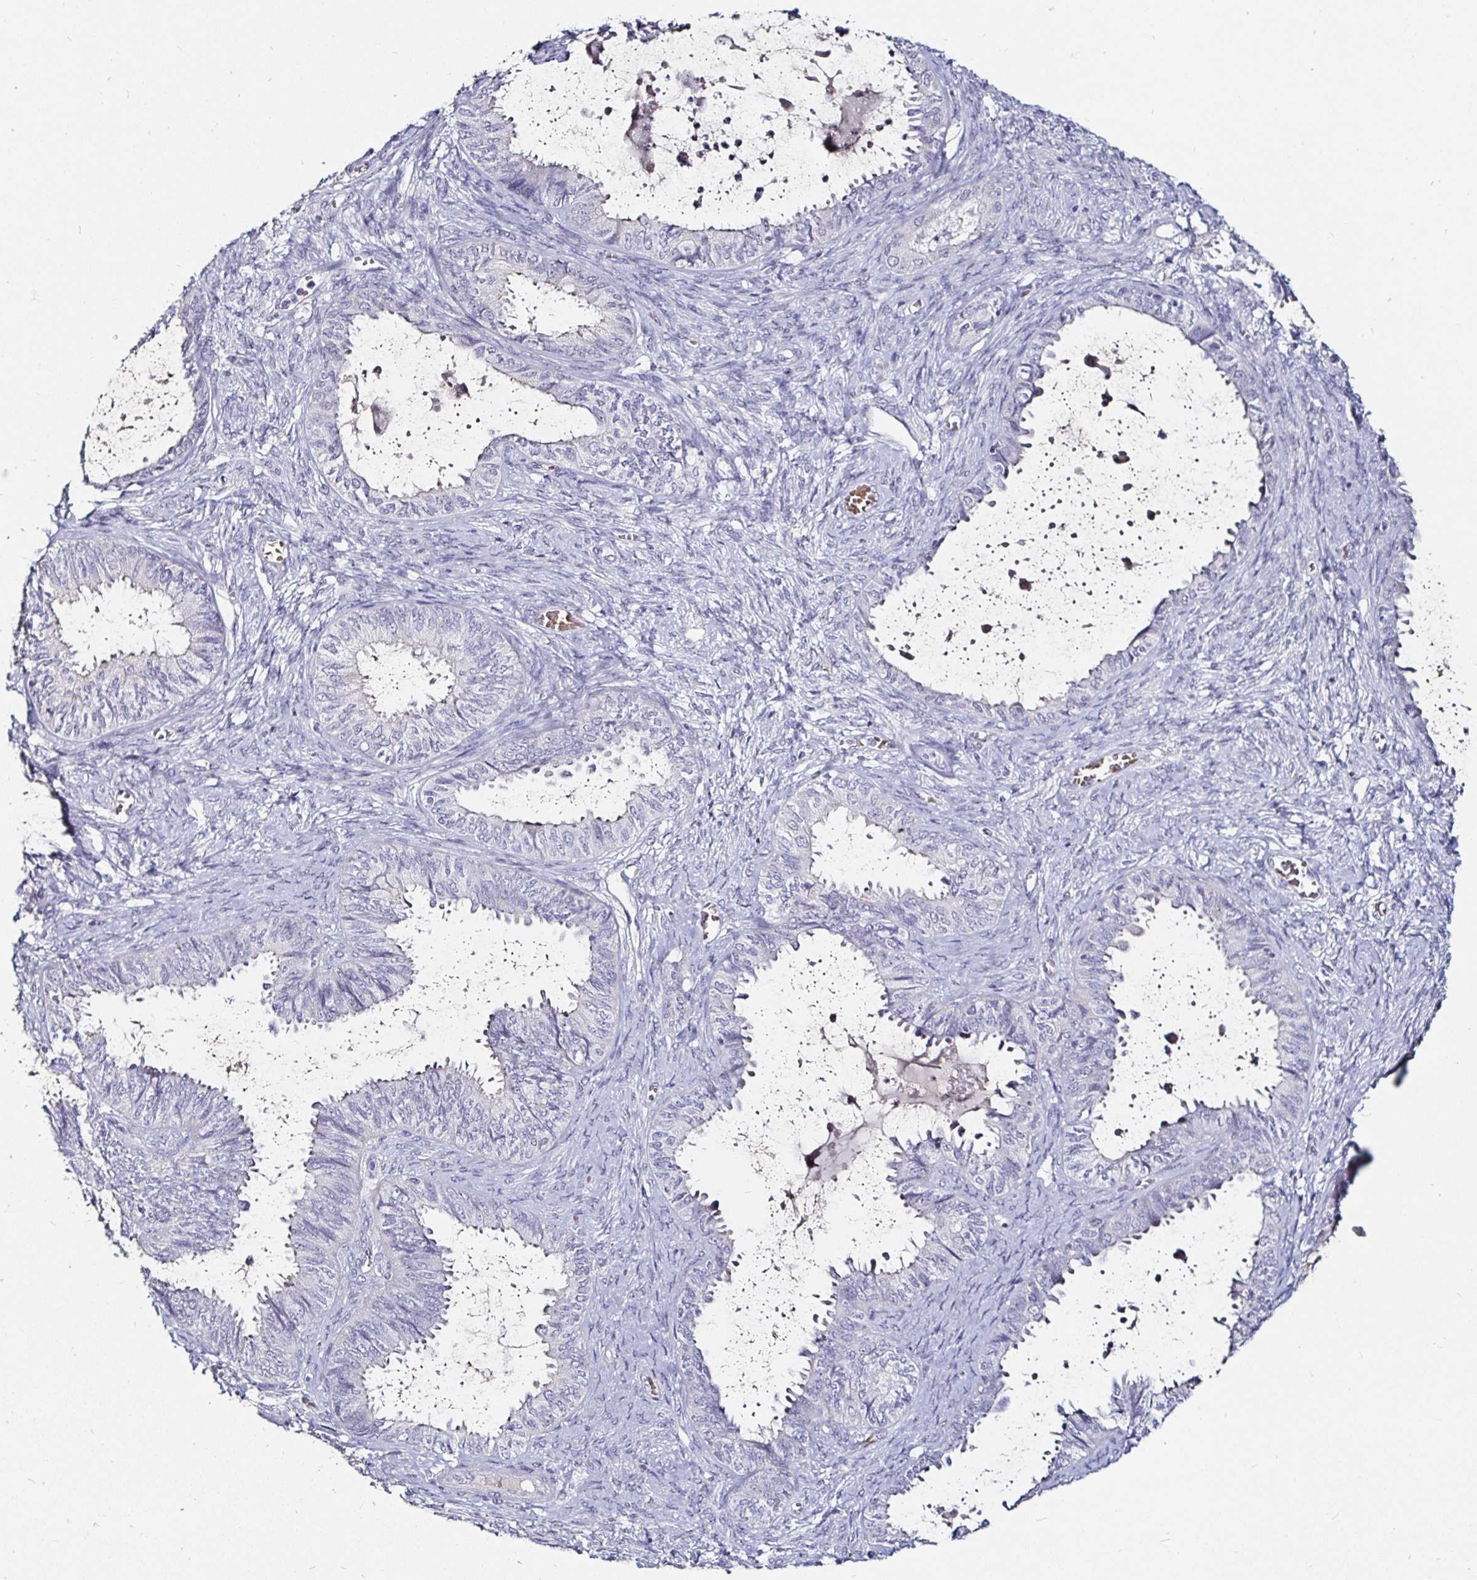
{"staining": {"intensity": "negative", "quantity": "none", "location": "none"}, "tissue": "ovarian cancer", "cell_type": "Tumor cells", "image_type": "cancer", "snomed": [{"axis": "morphology", "description": "Carcinoma, endometroid"}, {"axis": "topography", "description": "Ovary"}], "caption": "IHC photomicrograph of neoplastic tissue: human ovarian endometroid carcinoma stained with DAB reveals no significant protein expression in tumor cells.", "gene": "FAIM2", "patient": {"sex": "female", "age": 70}}